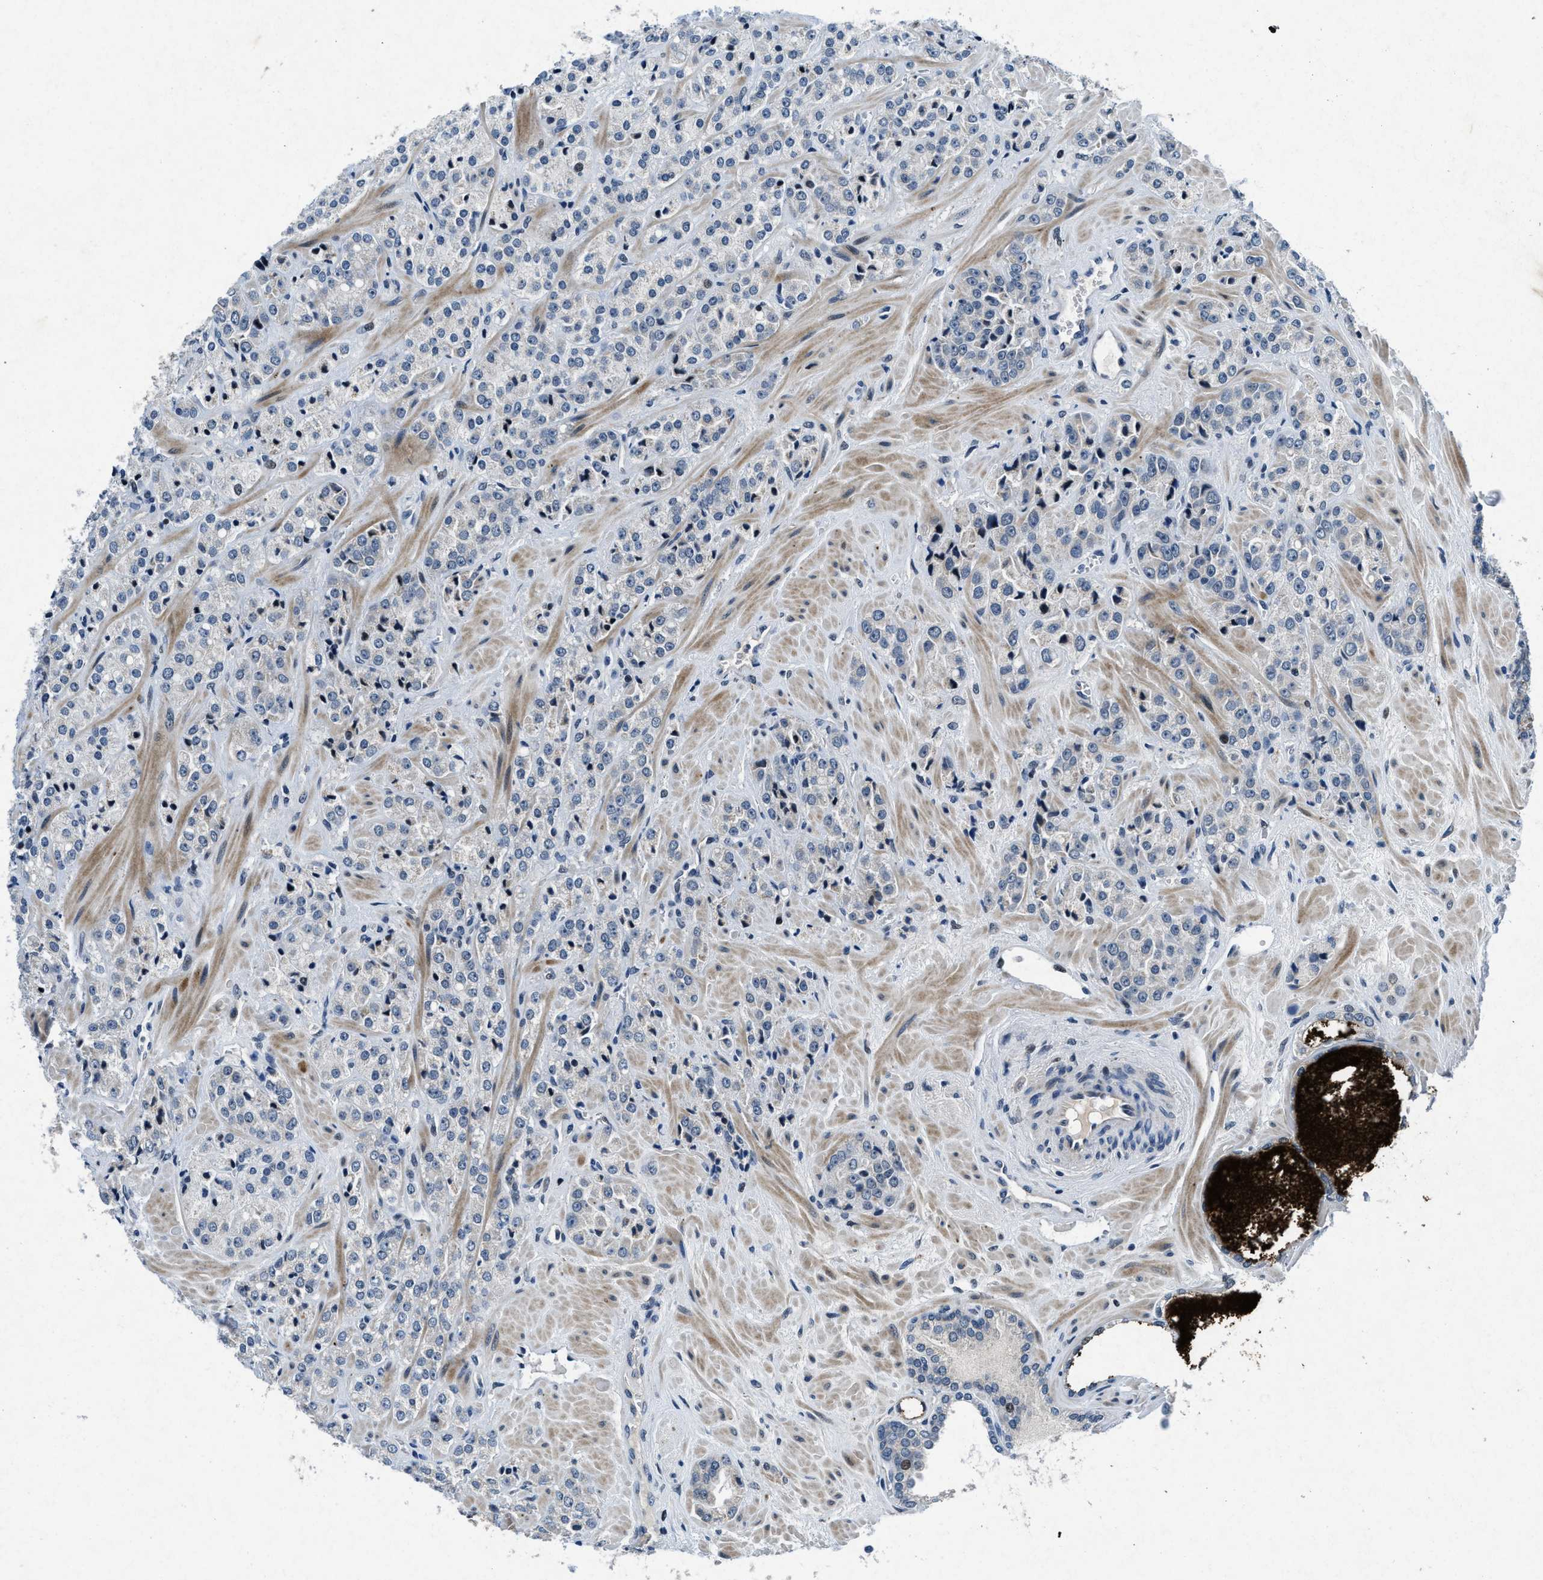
{"staining": {"intensity": "negative", "quantity": "none", "location": "none"}, "tissue": "prostate cancer", "cell_type": "Tumor cells", "image_type": "cancer", "snomed": [{"axis": "morphology", "description": "Adenocarcinoma, High grade"}, {"axis": "topography", "description": "Prostate"}], "caption": "Photomicrograph shows no significant protein expression in tumor cells of prostate cancer (high-grade adenocarcinoma). (Brightfield microscopy of DAB IHC at high magnification).", "gene": "PHLDA1", "patient": {"sex": "male", "age": 64}}